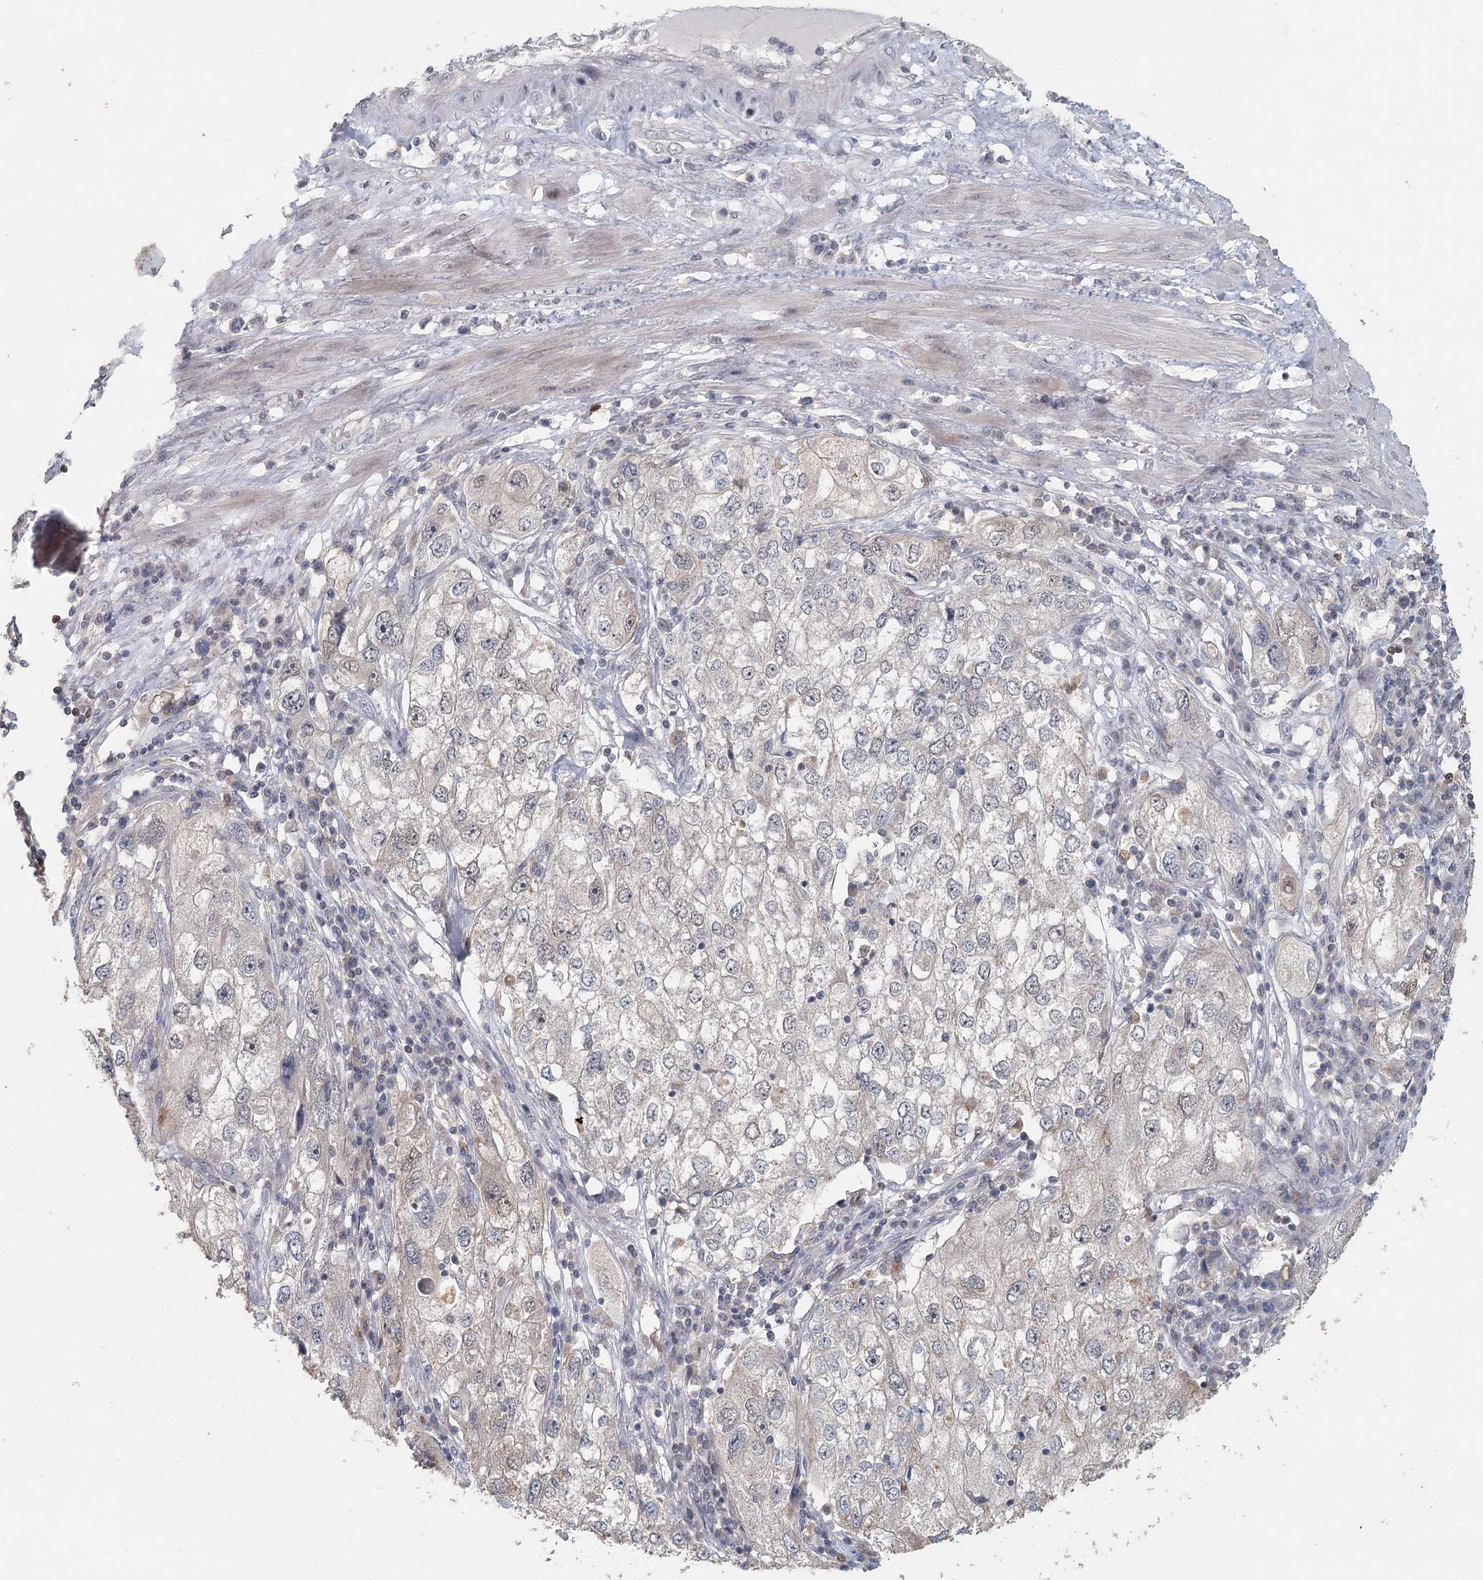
{"staining": {"intensity": "negative", "quantity": "none", "location": "none"}, "tissue": "endometrial cancer", "cell_type": "Tumor cells", "image_type": "cancer", "snomed": [{"axis": "morphology", "description": "Adenocarcinoma, NOS"}, {"axis": "topography", "description": "Endometrium"}], "caption": "Immunohistochemical staining of endometrial adenocarcinoma displays no significant staining in tumor cells. The staining is performed using DAB brown chromogen with nuclei counter-stained in using hematoxylin.", "gene": "ADK", "patient": {"sex": "female", "age": 49}}